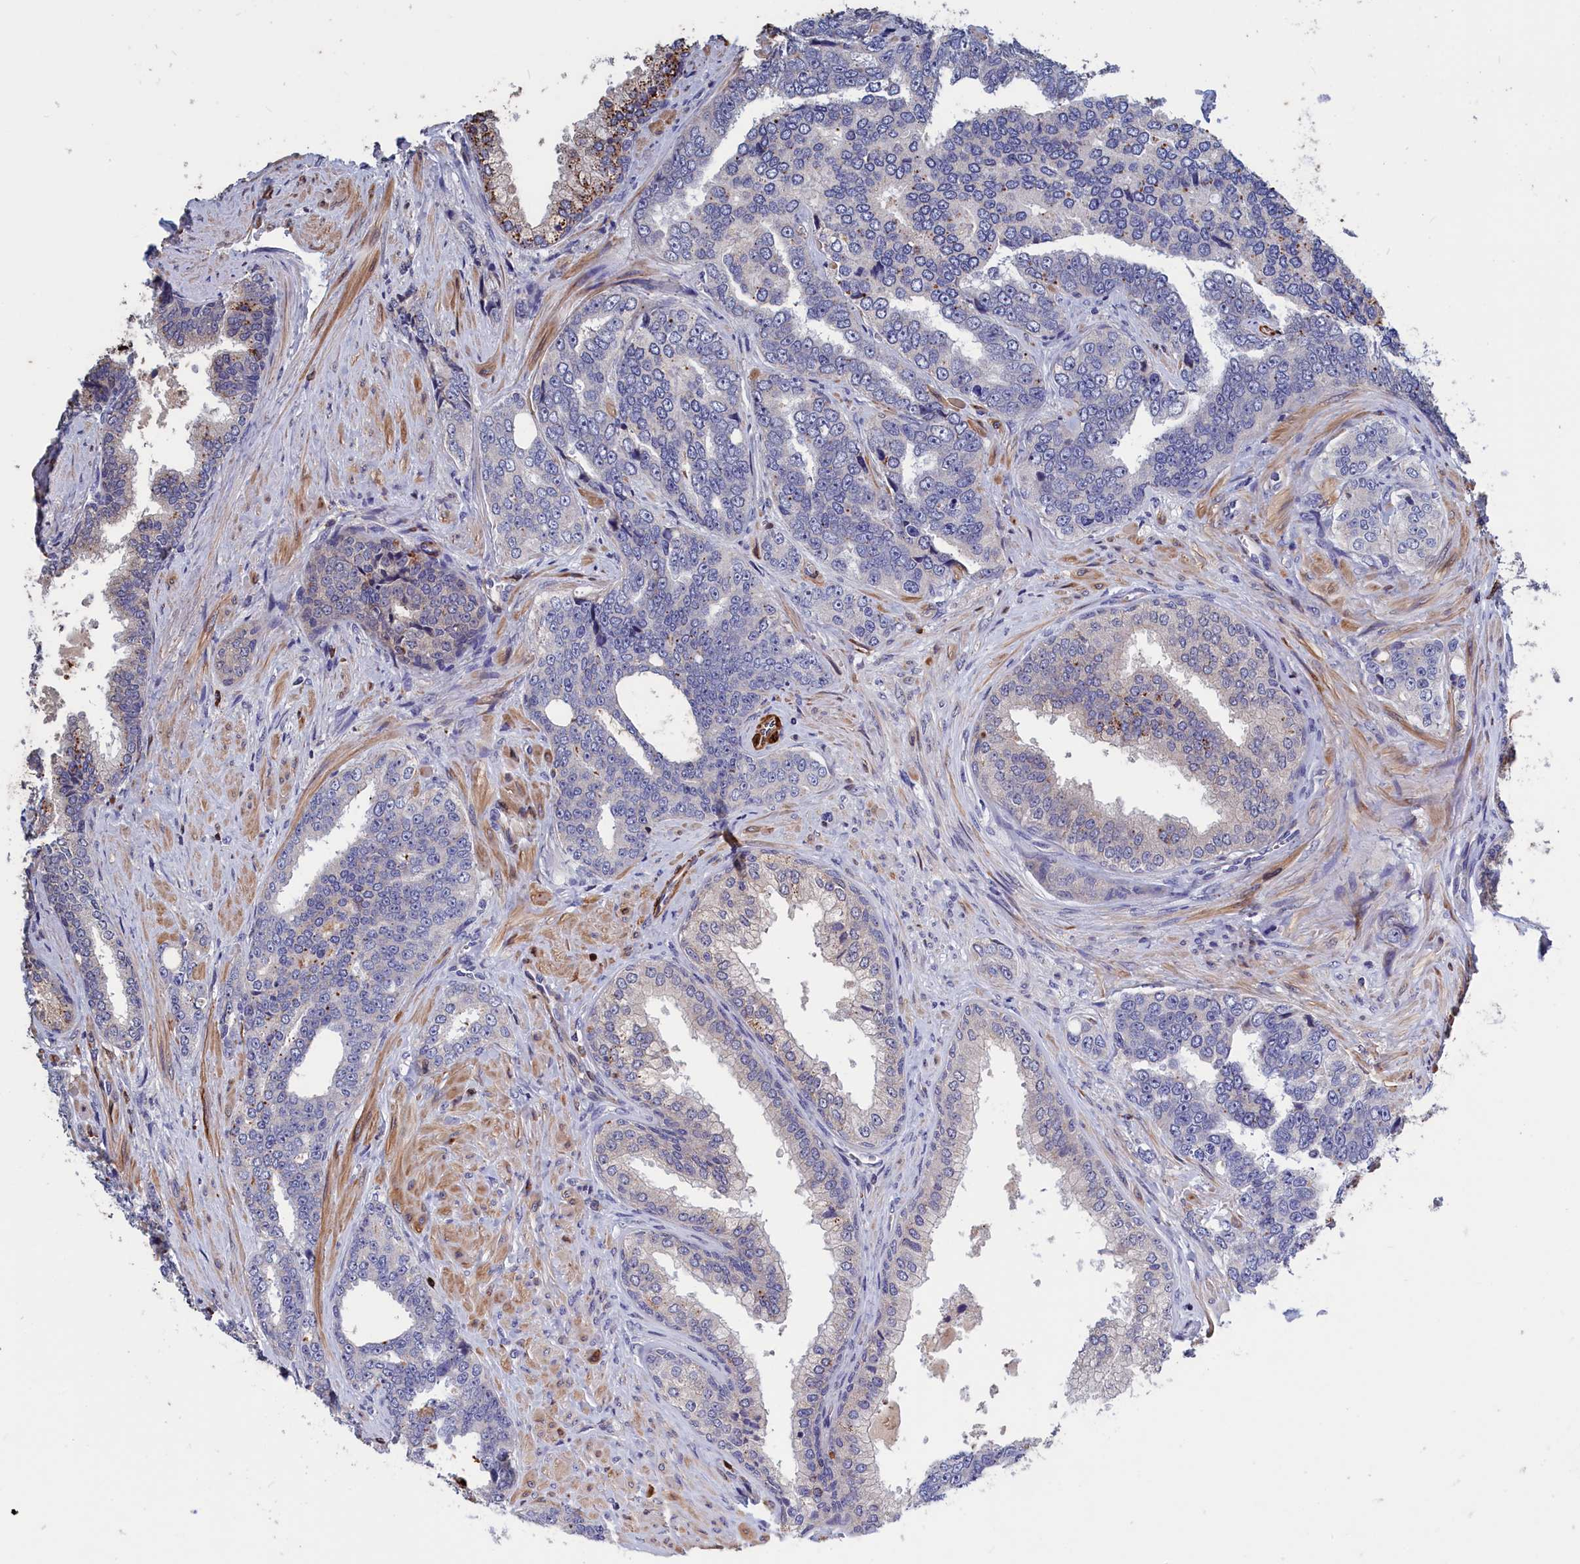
{"staining": {"intensity": "moderate", "quantity": "<25%", "location": "cytoplasmic/membranous"}, "tissue": "prostate cancer", "cell_type": "Tumor cells", "image_type": "cancer", "snomed": [{"axis": "morphology", "description": "Adenocarcinoma, High grade"}, {"axis": "topography", "description": "Prostate"}], "caption": "Prostate cancer (adenocarcinoma (high-grade)) stained with a protein marker shows moderate staining in tumor cells.", "gene": "CRIP1", "patient": {"sex": "male", "age": 67}}